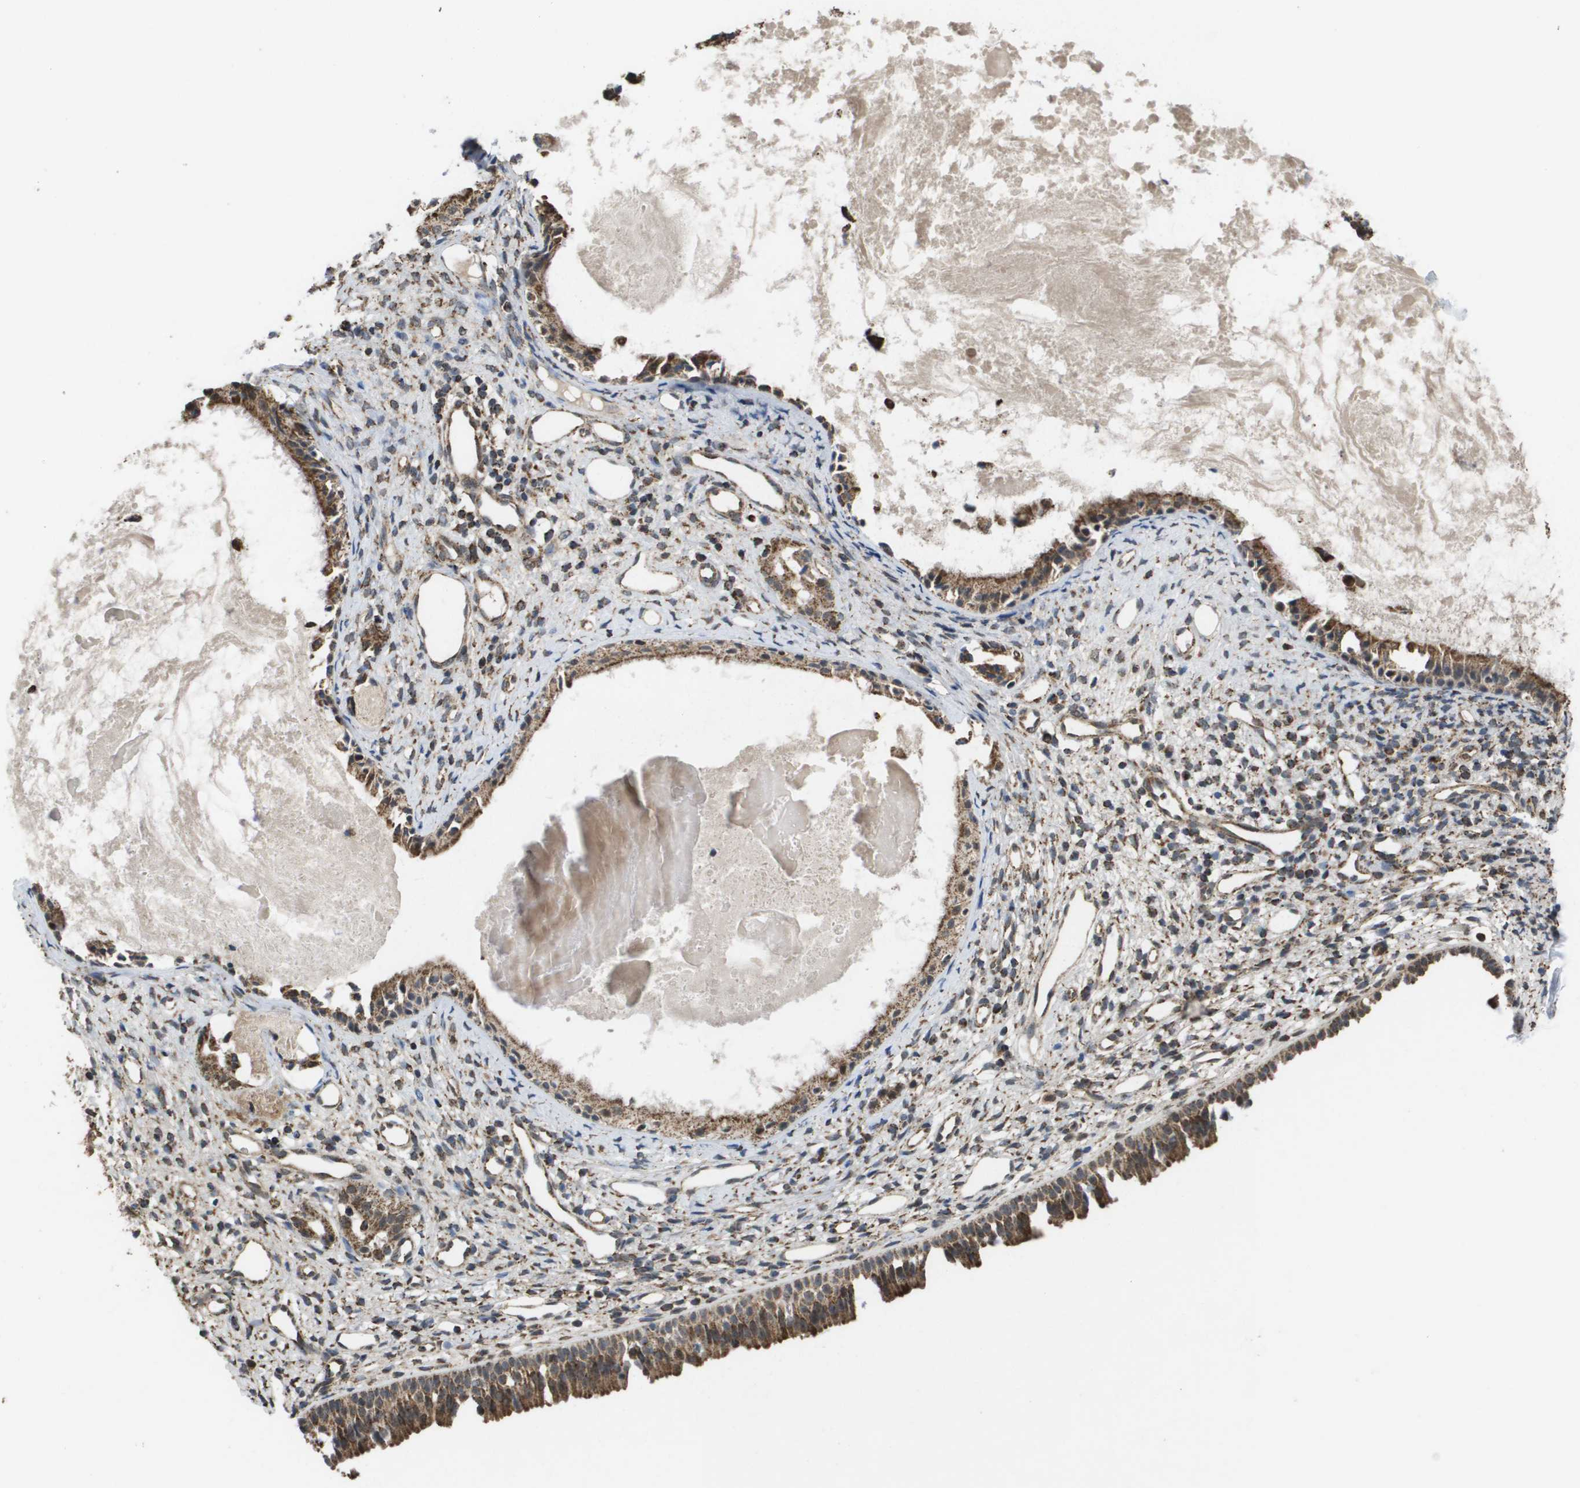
{"staining": {"intensity": "moderate", "quantity": ">75%", "location": "cytoplasmic/membranous"}, "tissue": "nasopharynx", "cell_type": "Respiratory epithelial cells", "image_type": "normal", "snomed": [{"axis": "morphology", "description": "Normal tissue, NOS"}, {"axis": "topography", "description": "Nasopharynx"}], "caption": "Brown immunohistochemical staining in normal human nasopharynx shows moderate cytoplasmic/membranous staining in approximately >75% of respiratory epithelial cells.", "gene": "HSPE1", "patient": {"sex": "male", "age": 22}}